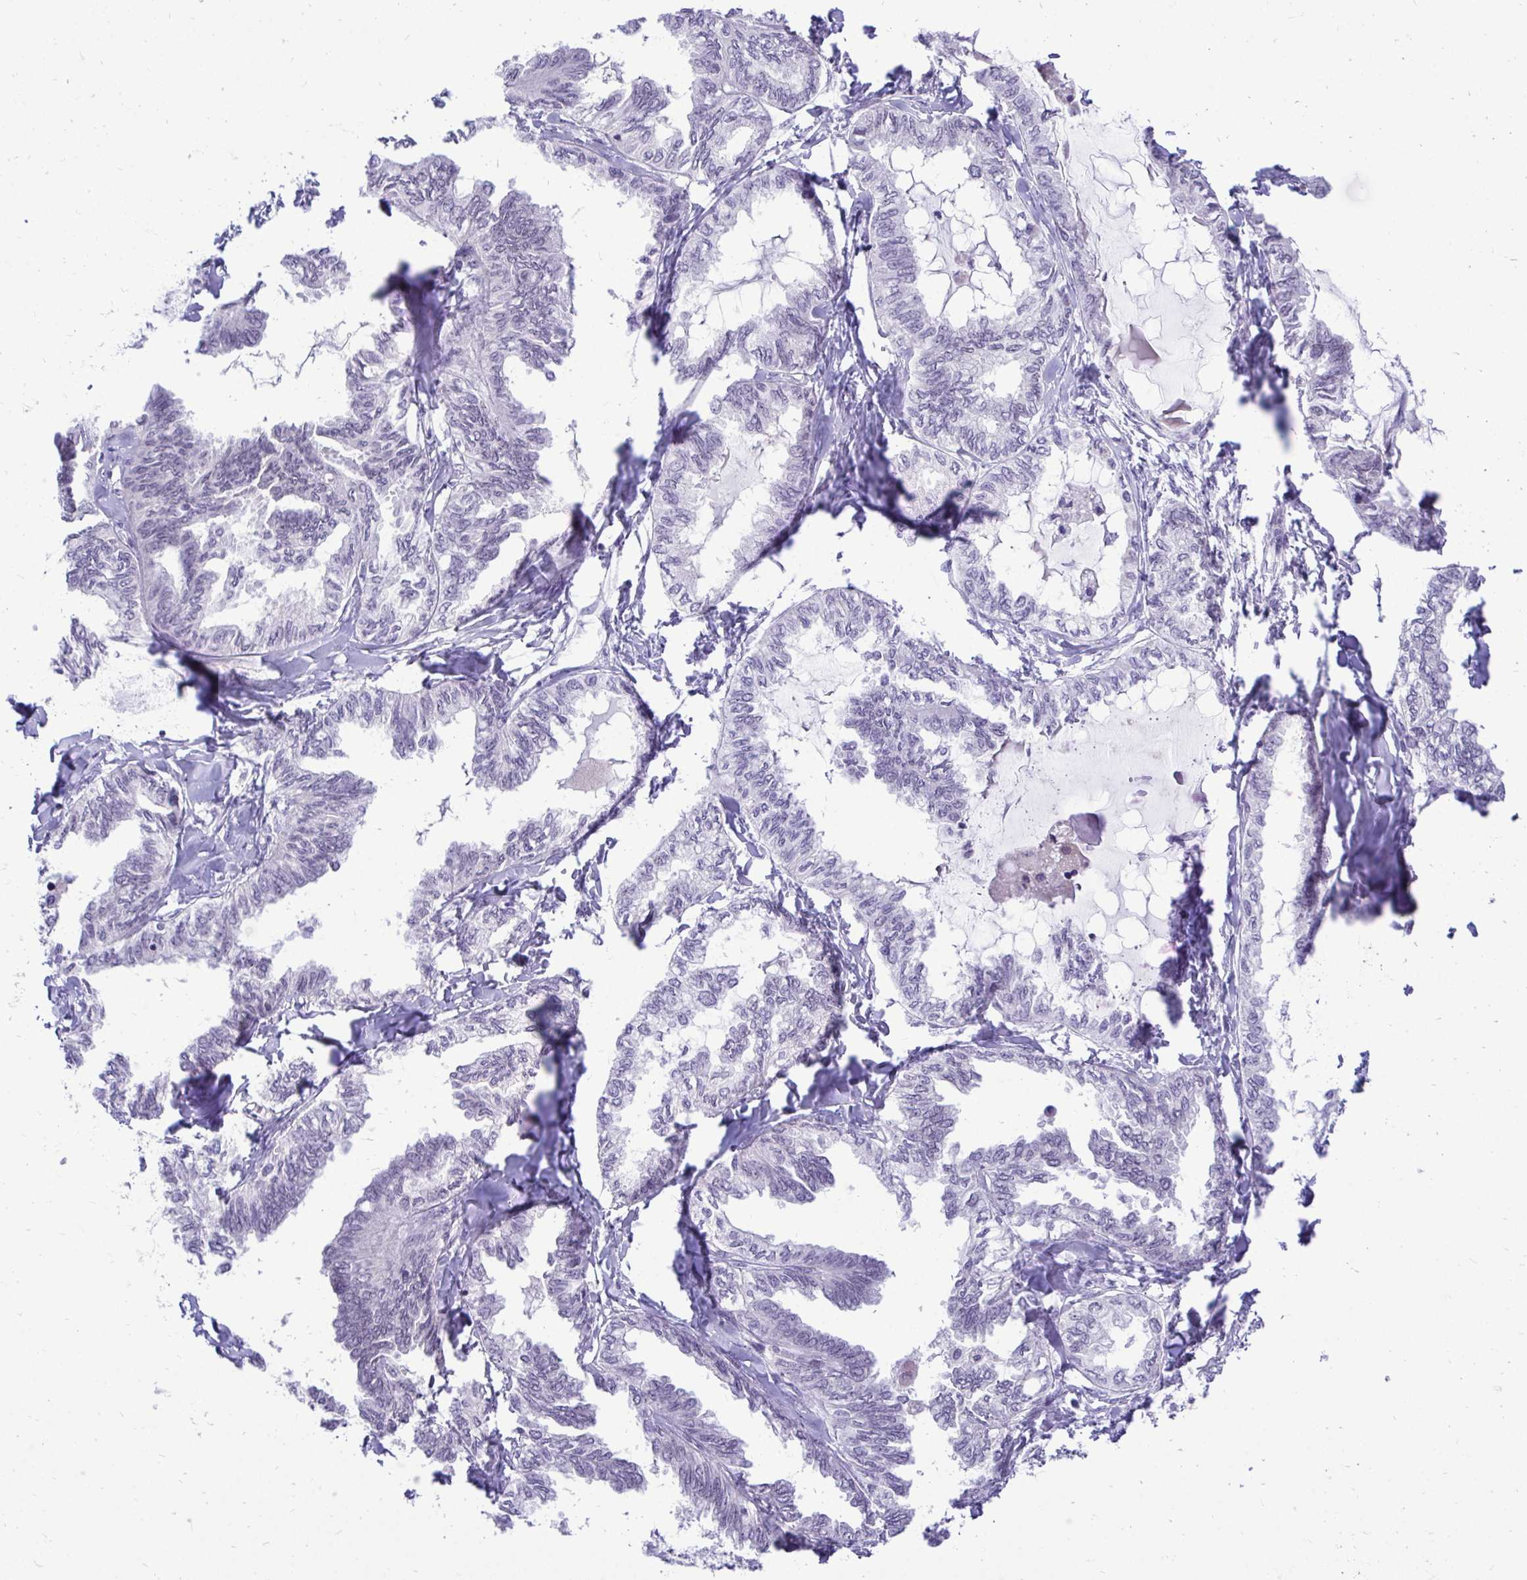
{"staining": {"intensity": "negative", "quantity": "none", "location": "none"}, "tissue": "ovarian cancer", "cell_type": "Tumor cells", "image_type": "cancer", "snomed": [{"axis": "morphology", "description": "Carcinoma, endometroid"}, {"axis": "topography", "description": "Ovary"}], "caption": "This is an immunohistochemistry (IHC) micrograph of ovarian cancer (endometroid carcinoma). There is no positivity in tumor cells.", "gene": "NIFK", "patient": {"sex": "female", "age": 70}}